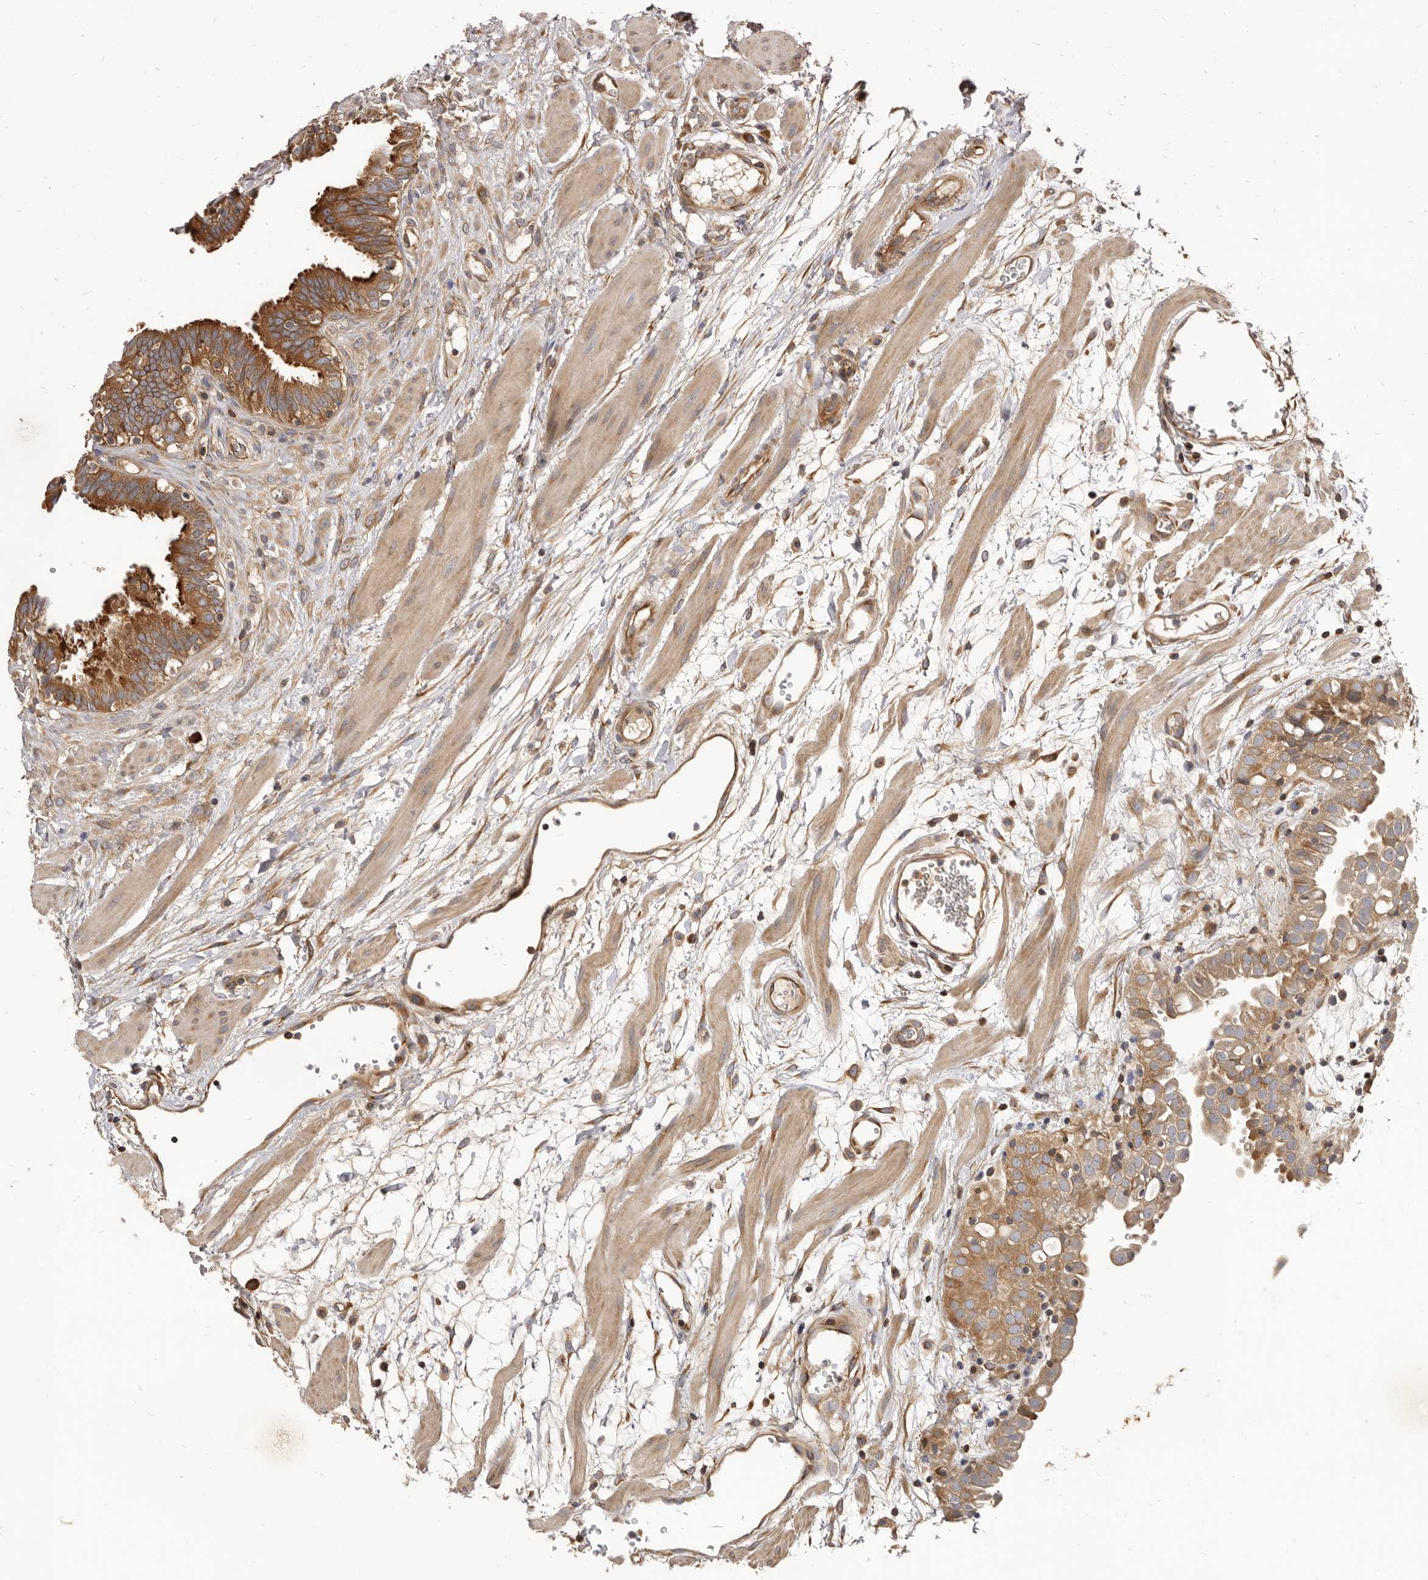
{"staining": {"intensity": "strong", "quantity": ">75%", "location": "cytoplasmic/membranous"}, "tissue": "fallopian tube", "cell_type": "Glandular cells", "image_type": "normal", "snomed": [{"axis": "morphology", "description": "Normal tissue, NOS"}, {"axis": "topography", "description": "Fallopian tube"}, {"axis": "topography", "description": "Placenta"}], "caption": "About >75% of glandular cells in unremarkable fallopian tube display strong cytoplasmic/membranous protein positivity as visualized by brown immunohistochemical staining.", "gene": "ADAMTS20", "patient": {"sex": "female", "age": 32}}